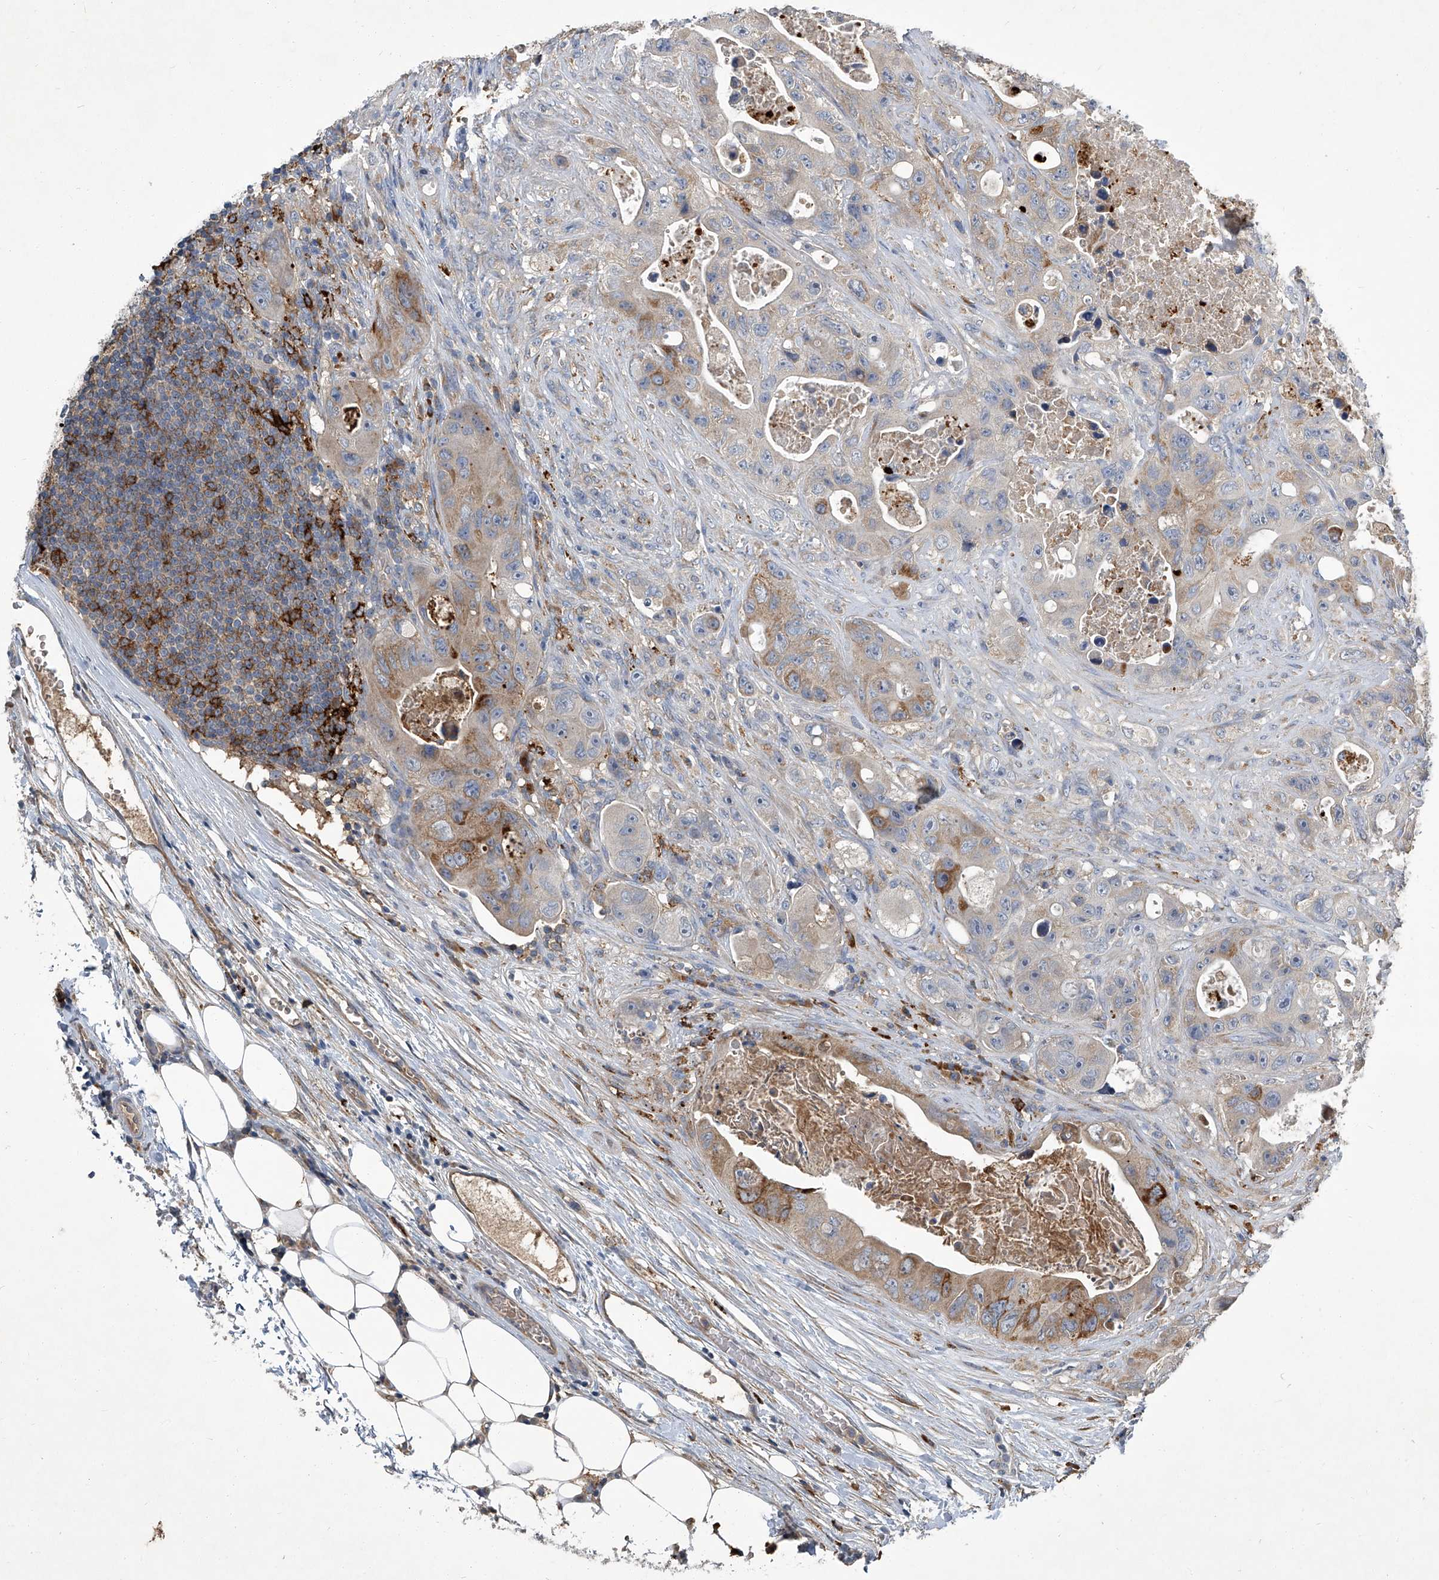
{"staining": {"intensity": "weak", "quantity": "25%-75%", "location": "cytoplasmic/membranous"}, "tissue": "colorectal cancer", "cell_type": "Tumor cells", "image_type": "cancer", "snomed": [{"axis": "morphology", "description": "Adenocarcinoma, NOS"}, {"axis": "topography", "description": "Colon"}], "caption": "Tumor cells reveal low levels of weak cytoplasmic/membranous staining in approximately 25%-75% of cells in human colorectal cancer. The protein is shown in brown color, while the nuclei are stained blue.", "gene": "FAM167A", "patient": {"sex": "female", "age": 46}}